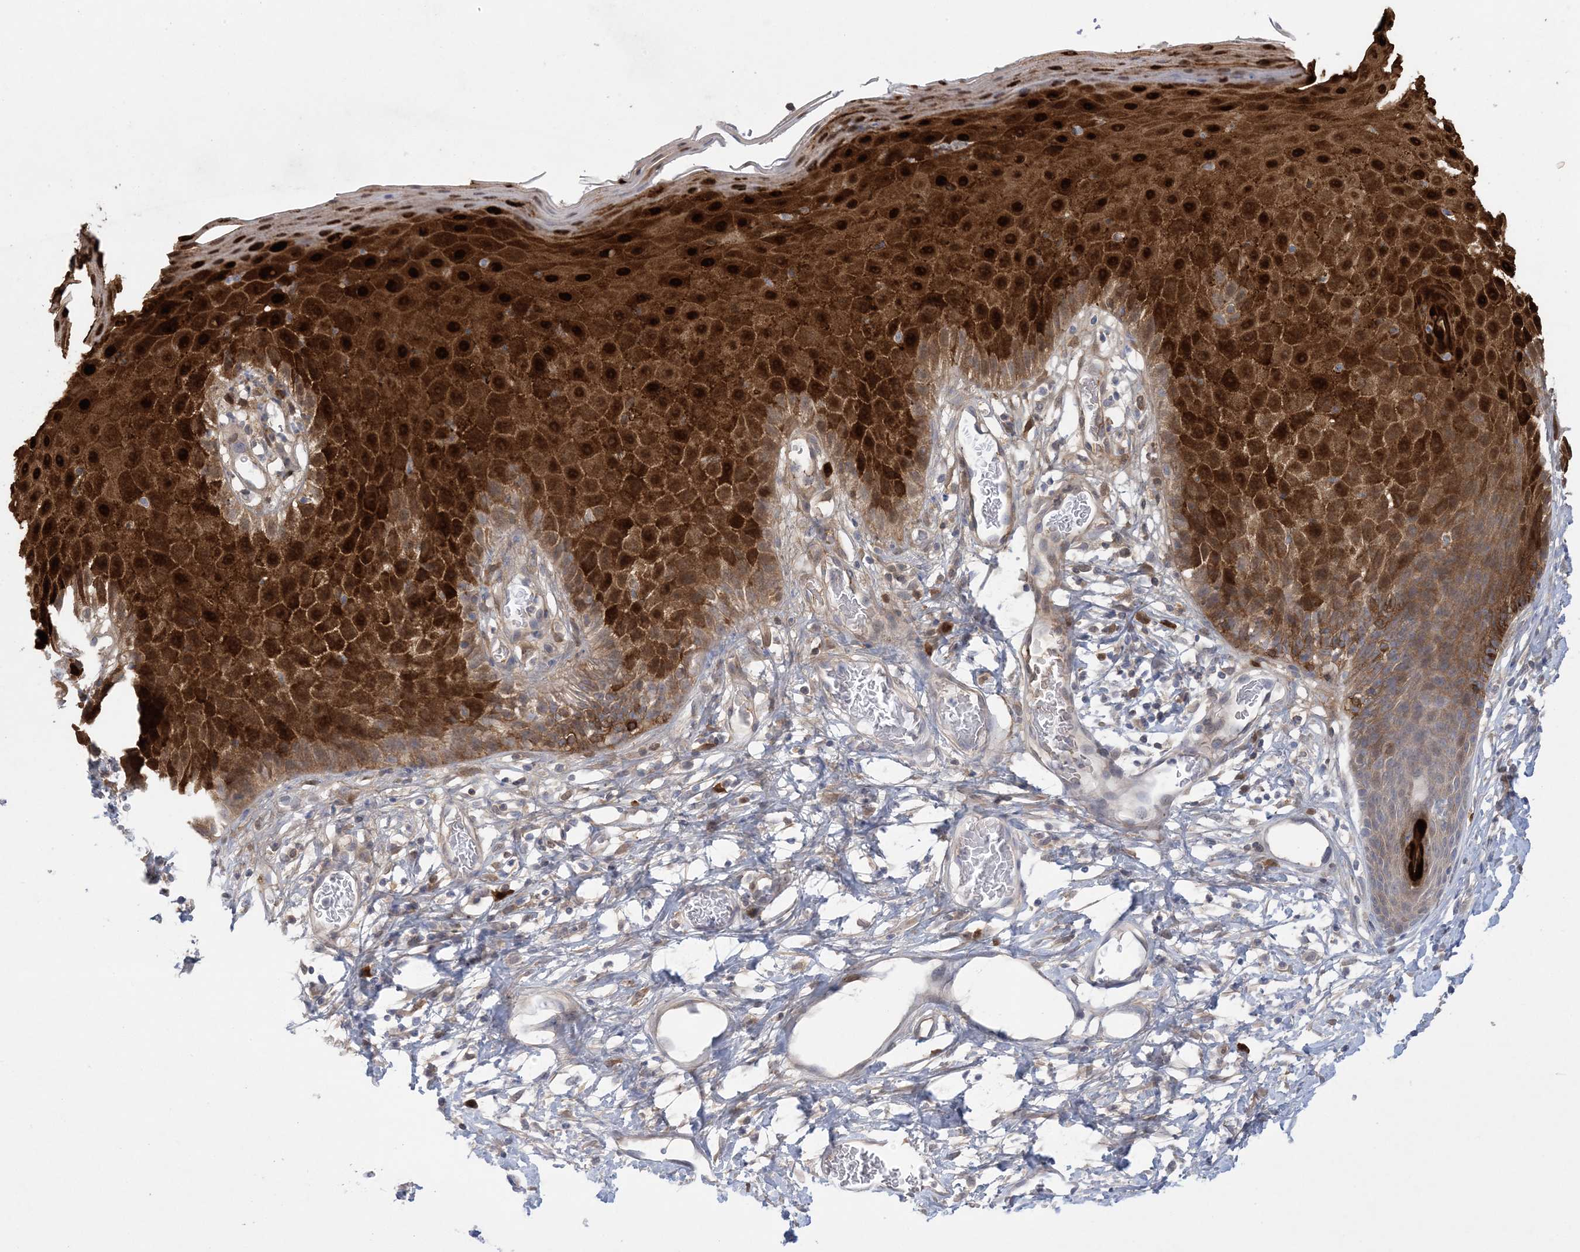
{"staining": {"intensity": "strong", "quantity": ">75%", "location": "cytoplasmic/membranous,nuclear"}, "tissue": "skin", "cell_type": "Epidermal cells", "image_type": "normal", "snomed": [{"axis": "morphology", "description": "Normal tissue, NOS"}, {"axis": "topography", "description": "Vulva"}], "caption": "Epidermal cells exhibit high levels of strong cytoplasmic/membranous,nuclear expression in approximately >75% of cells in benign skin. (DAB (3,3'-diaminobenzidine) IHC, brown staining for protein, blue staining for nuclei).", "gene": "HMGCS1", "patient": {"sex": "female", "age": 68}}